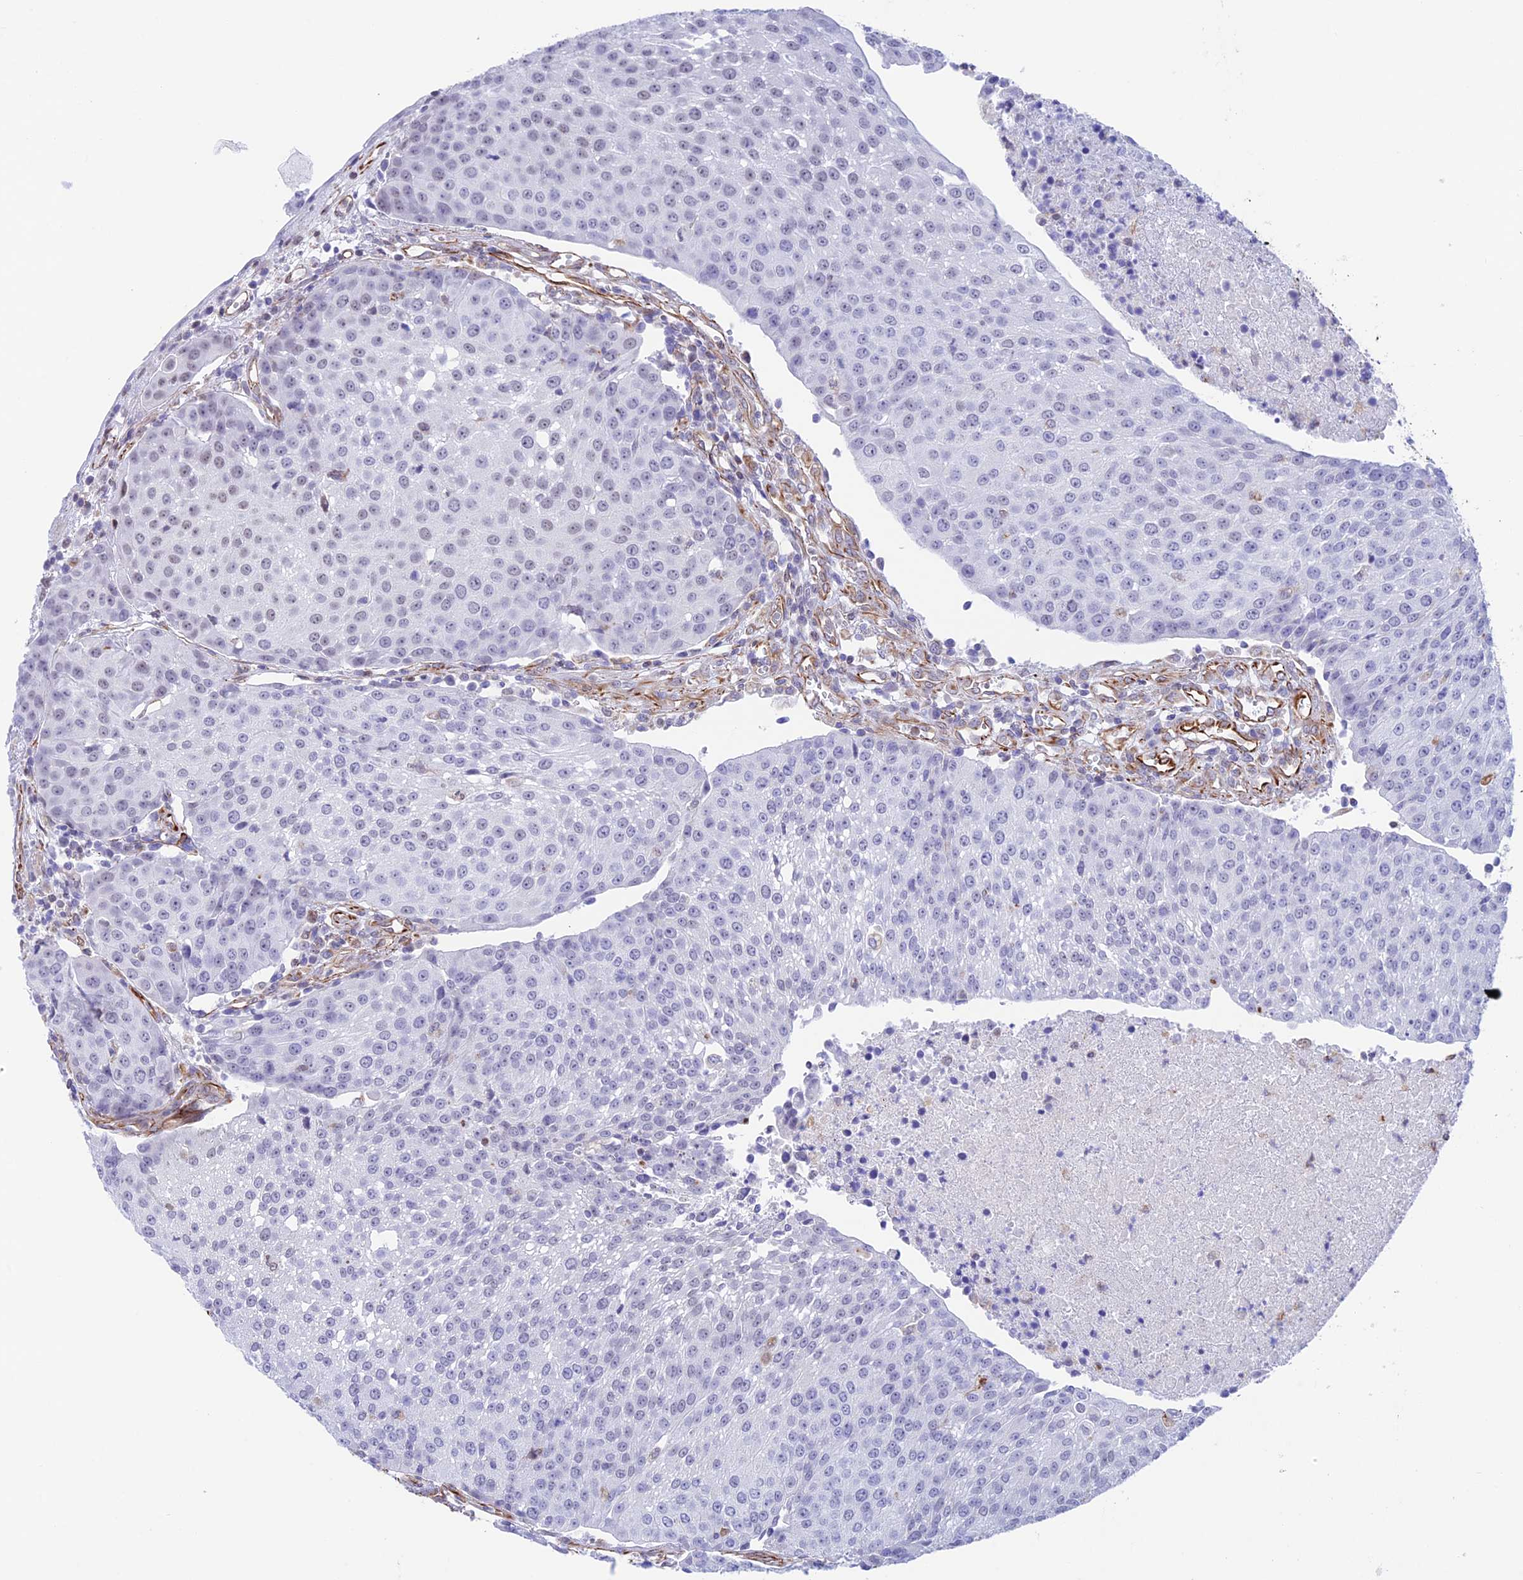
{"staining": {"intensity": "negative", "quantity": "none", "location": "none"}, "tissue": "urothelial cancer", "cell_type": "Tumor cells", "image_type": "cancer", "snomed": [{"axis": "morphology", "description": "Urothelial carcinoma, High grade"}, {"axis": "topography", "description": "Urinary bladder"}], "caption": "The micrograph exhibits no significant staining in tumor cells of urothelial cancer.", "gene": "ZNF652", "patient": {"sex": "female", "age": 85}}